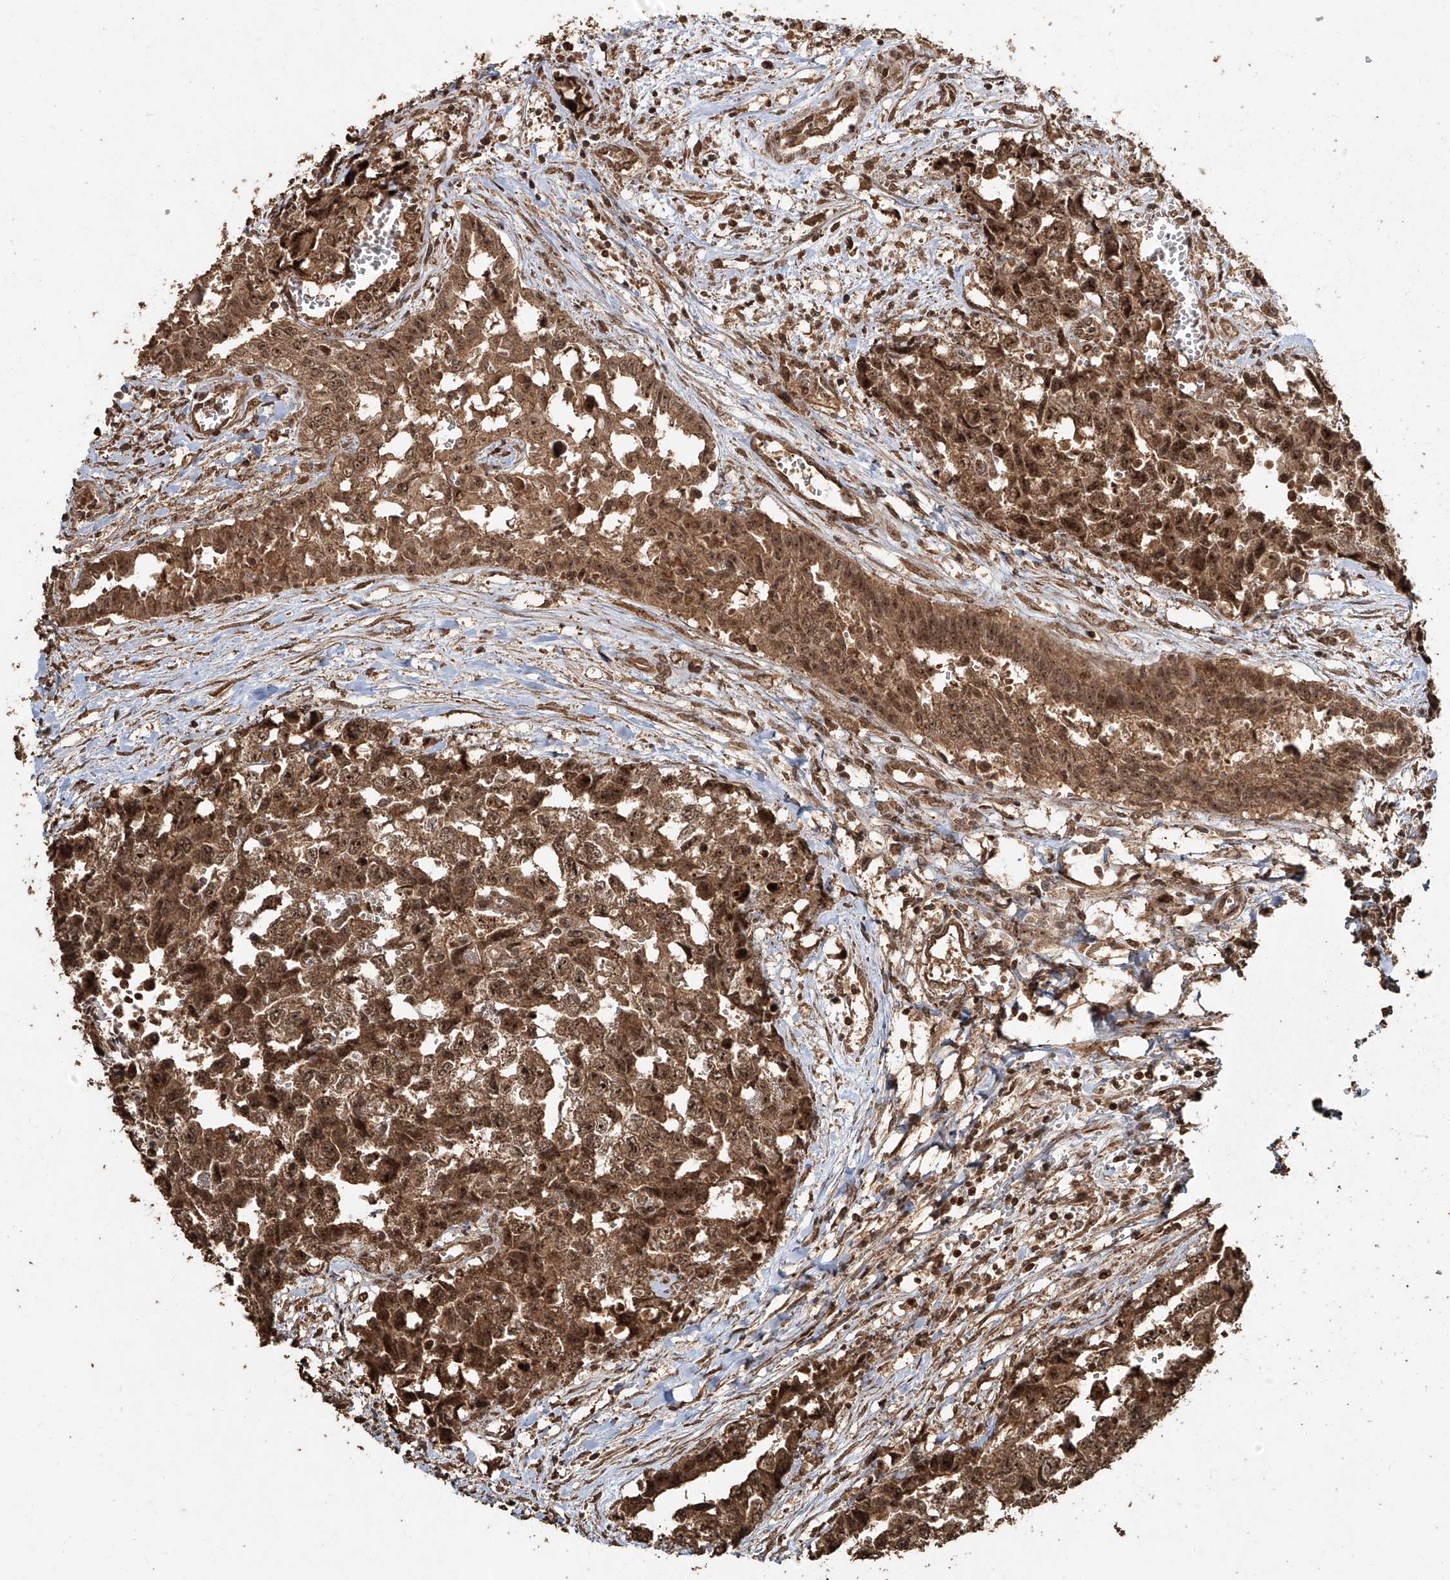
{"staining": {"intensity": "moderate", "quantity": ">75%", "location": "cytoplasmic/membranous,nuclear"}, "tissue": "testis cancer", "cell_type": "Tumor cells", "image_type": "cancer", "snomed": [{"axis": "morphology", "description": "Carcinoma, Embryonal, NOS"}, {"axis": "topography", "description": "Testis"}], "caption": "High-magnification brightfield microscopy of testis embryonal carcinoma stained with DAB (brown) and counterstained with hematoxylin (blue). tumor cells exhibit moderate cytoplasmic/membranous and nuclear staining is seen in about>75% of cells. The staining was performed using DAB (3,3'-diaminobenzidine), with brown indicating positive protein expression. Nuclei are stained blue with hematoxylin.", "gene": "ZNF660", "patient": {"sex": "male", "age": 31}}